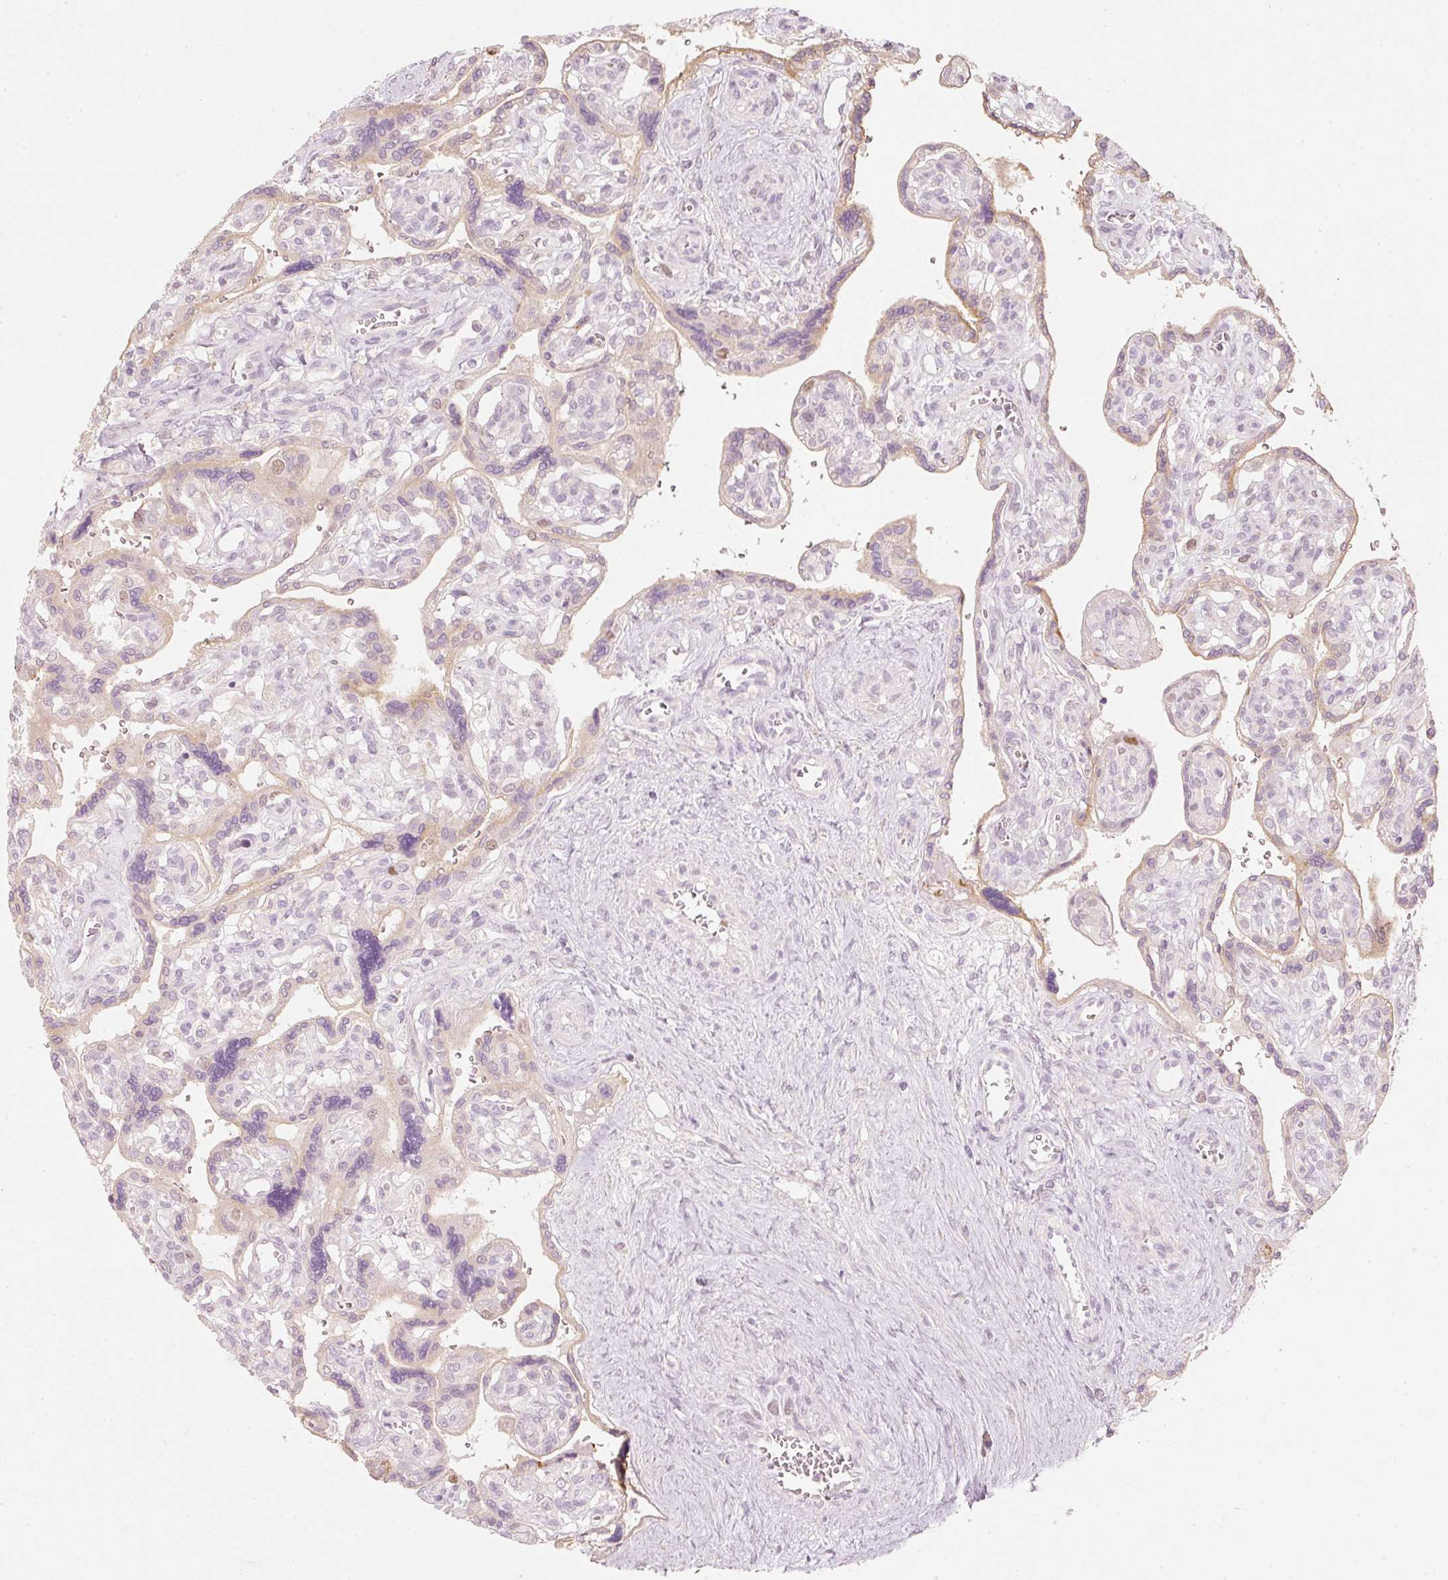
{"staining": {"intensity": "negative", "quantity": "none", "location": "none"}, "tissue": "placenta", "cell_type": "Decidual cells", "image_type": "normal", "snomed": [{"axis": "morphology", "description": "Normal tissue, NOS"}, {"axis": "topography", "description": "Placenta"}], "caption": "Immunohistochemistry micrograph of normal placenta: human placenta stained with DAB displays no significant protein positivity in decidual cells. Brightfield microscopy of immunohistochemistry stained with DAB (brown) and hematoxylin (blue), captured at high magnification.", "gene": "TREX2", "patient": {"sex": "female", "age": 39}}